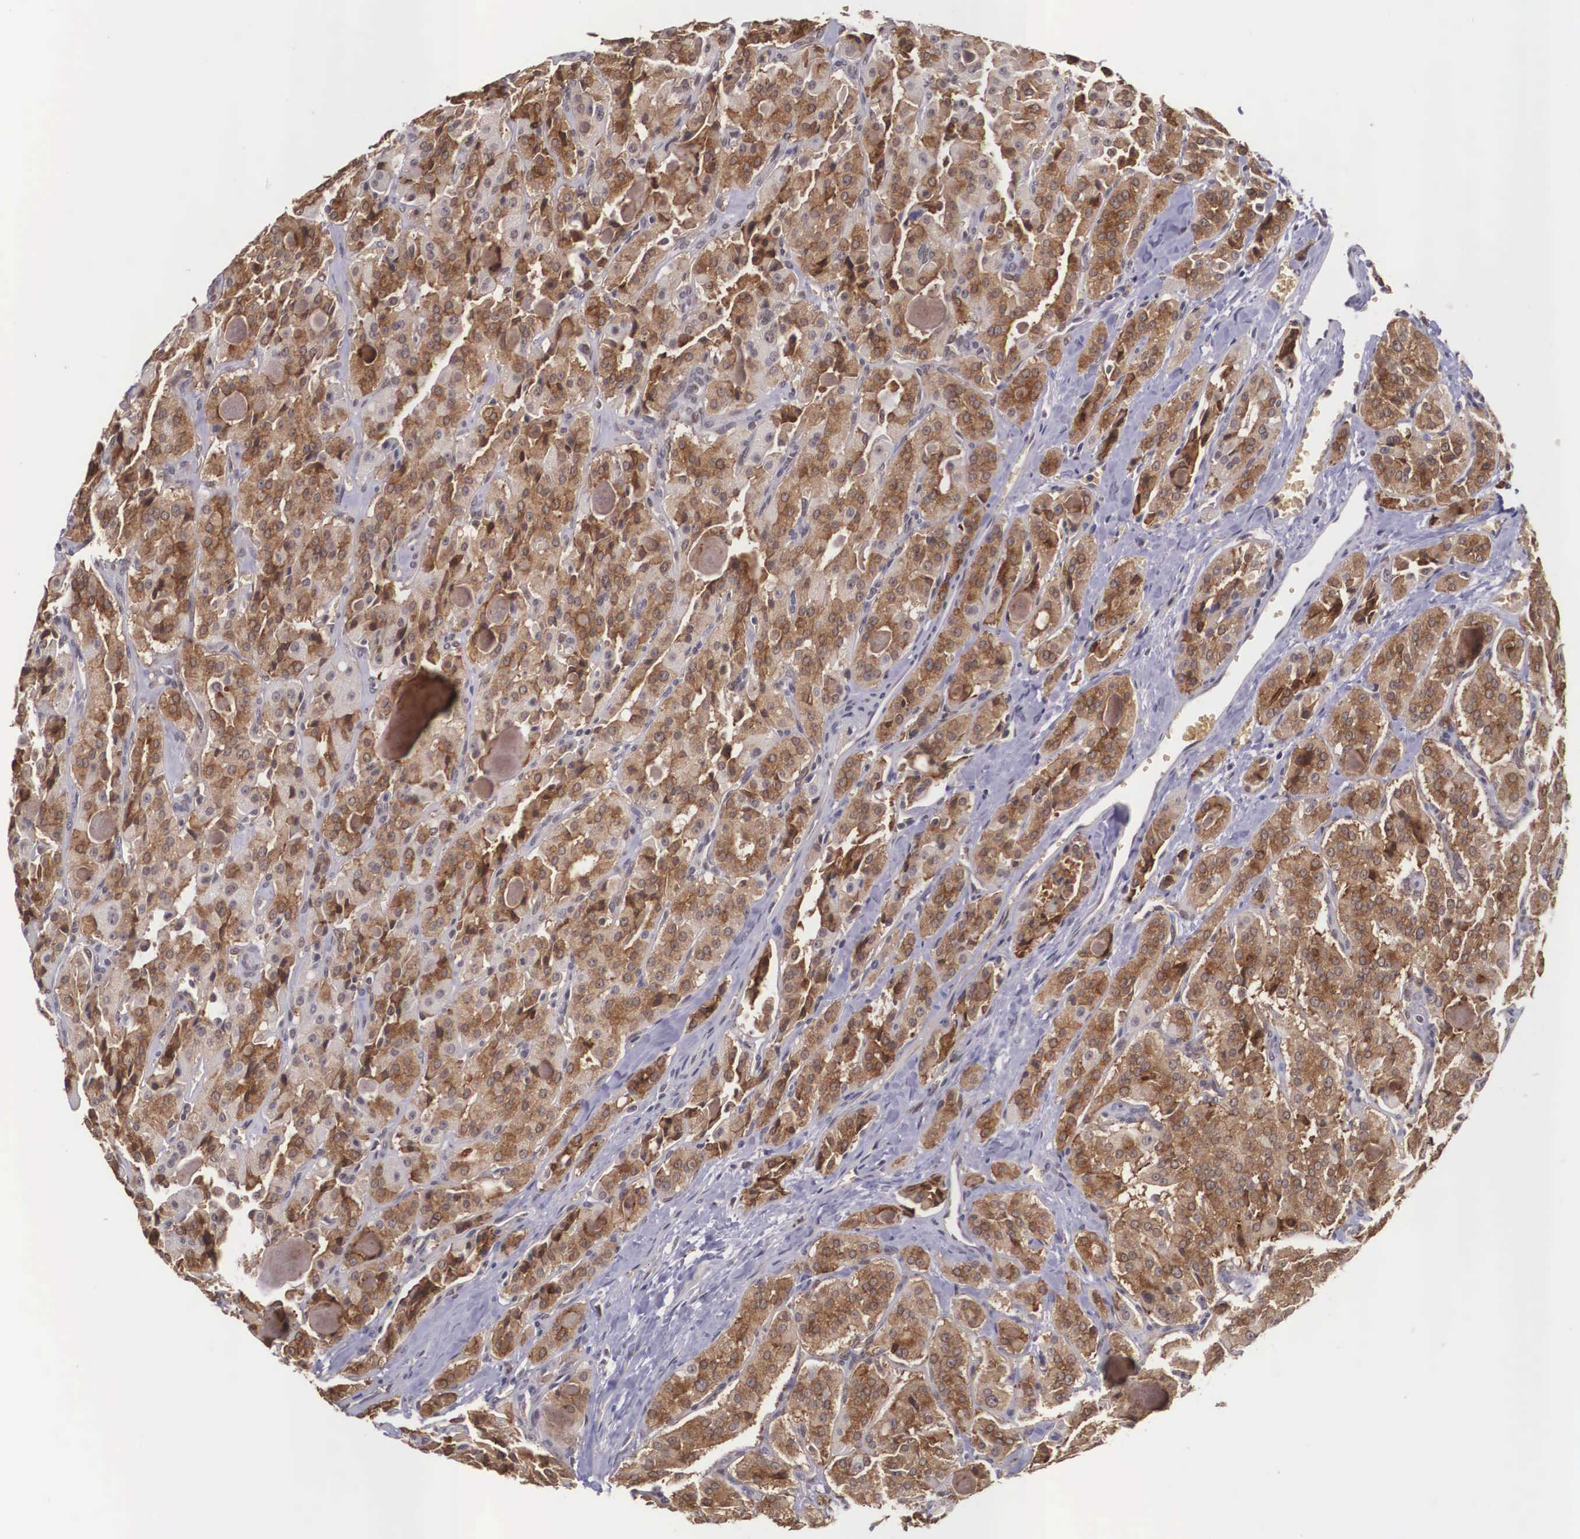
{"staining": {"intensity": "strong", "quantity": ">75%", "location": "cytoplasmic/membranous"}, "tissue": "thyroid cancer", "cell_type": "Tumor cells", "image_type": "cancer", "snomed": [{"axis": "morphology", "description": "Carcinoma, NOS"}, {"axis": "topography", "description": "Thyroid gland"}], "caption": "DAB (3,3'-diaminobenzidine) immunohistochemical staining of thyroid cancer displays strong cytoplasmic/membranous protein staining in about >75% of tumor cells. The protein is shown in brown color, while the nuclei are stained blue.", "gene": "VASH1", "patient": {"sex": "male", "age": 76}}